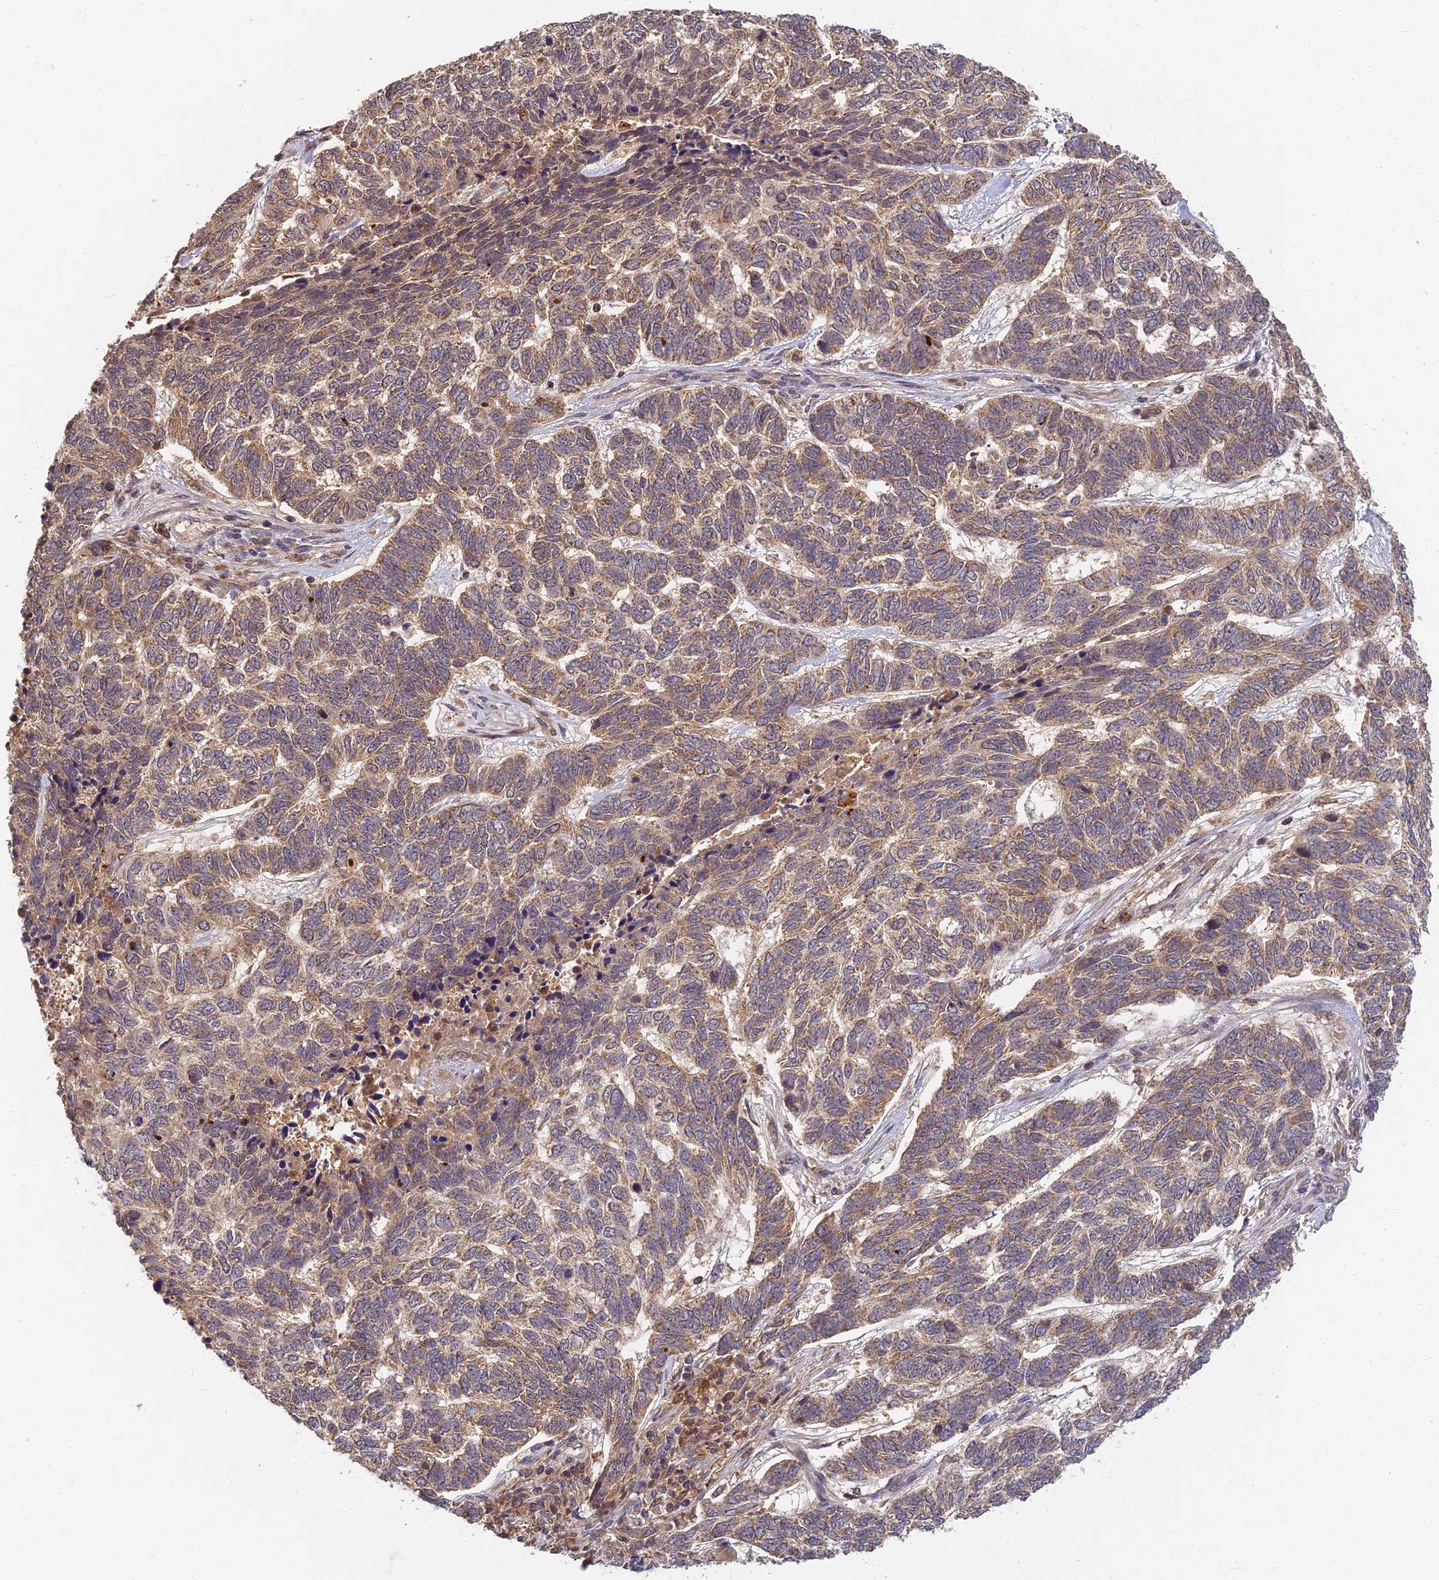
{"staining": {"intensity": "moderate", "quantity": ">75%", "location": "cytoplasmic/membranous"}, "tissue": "skin cancer", "cell_type": "Tumor cells", "image_type": "cancer", "snomed": [{"axis": "morphology", "description": "Basal cell carcinoma"}, {"axis": "topography", "description": "Skin"}], "caption": "Basal cell carcinoma (skin) stained with a brown dye demonstrates moderate cytoplasmic/membranous positive expression in about >75% of tumor cells.", "gene": "RGL3", "patient": {"sex": "female", "age": 65}}